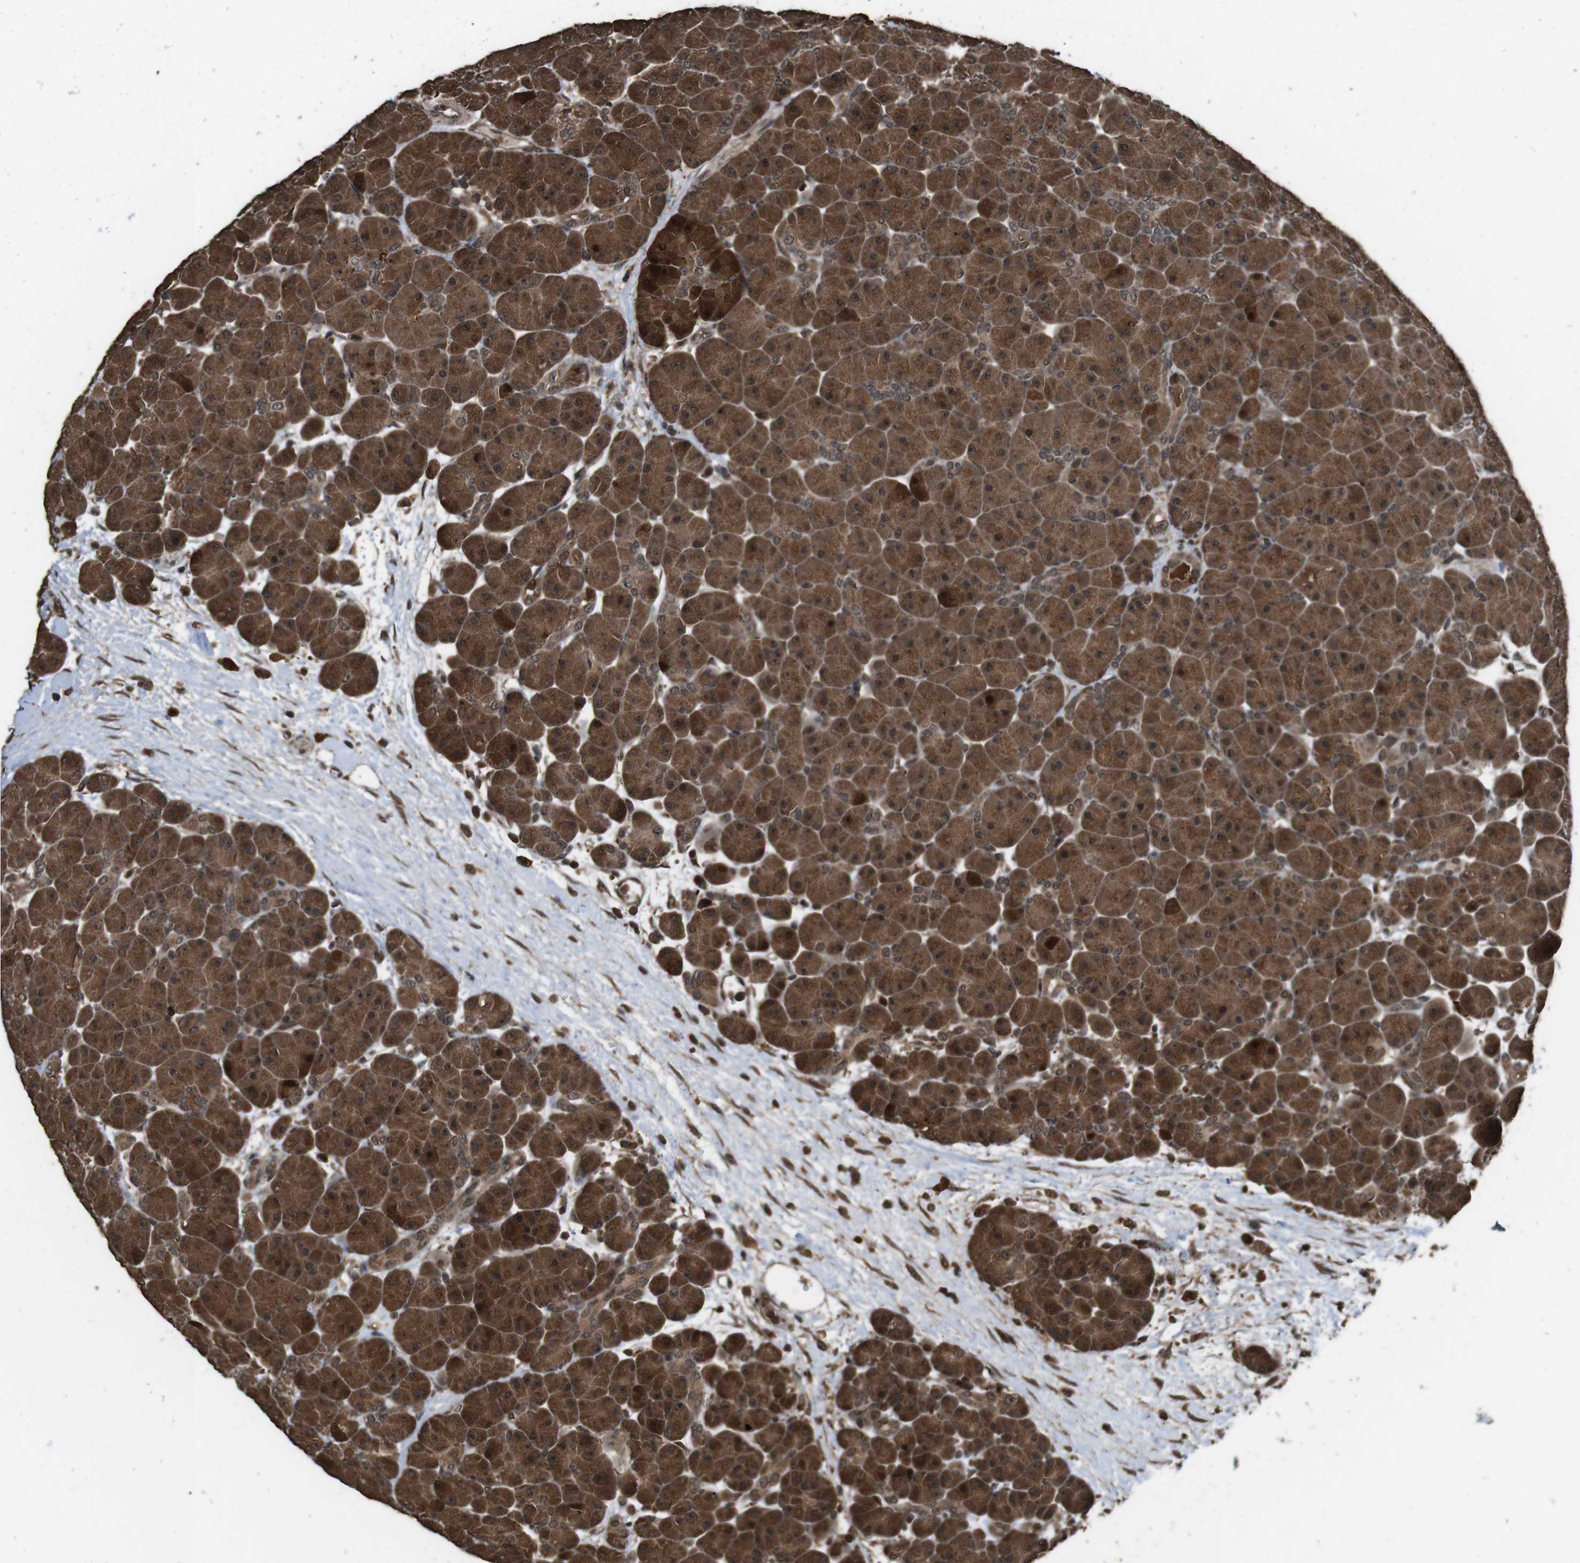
{"staining": {"intensity": "strong", "quantity": ">75%", "location": "cytoplasmic/membranous,nuclear"}, "tissue": "pancreas", "cell_type": "Exocrine glandular cells", "image_type": "normal", "snomed": [{"axis": "morphology", "description": "Normal tissue, NOS"}, {"axis": "topography", "description": "Pancreas"}], "caption": "About >75% of exocrine glandular cells in normal human pancreas reveal strong cytoplasmic/membranous,nuclear protein staining as visualized by brown immunohistochemical staining.", "gene": "RRAS2", "patient": {"sex": "male", "age": 66}}